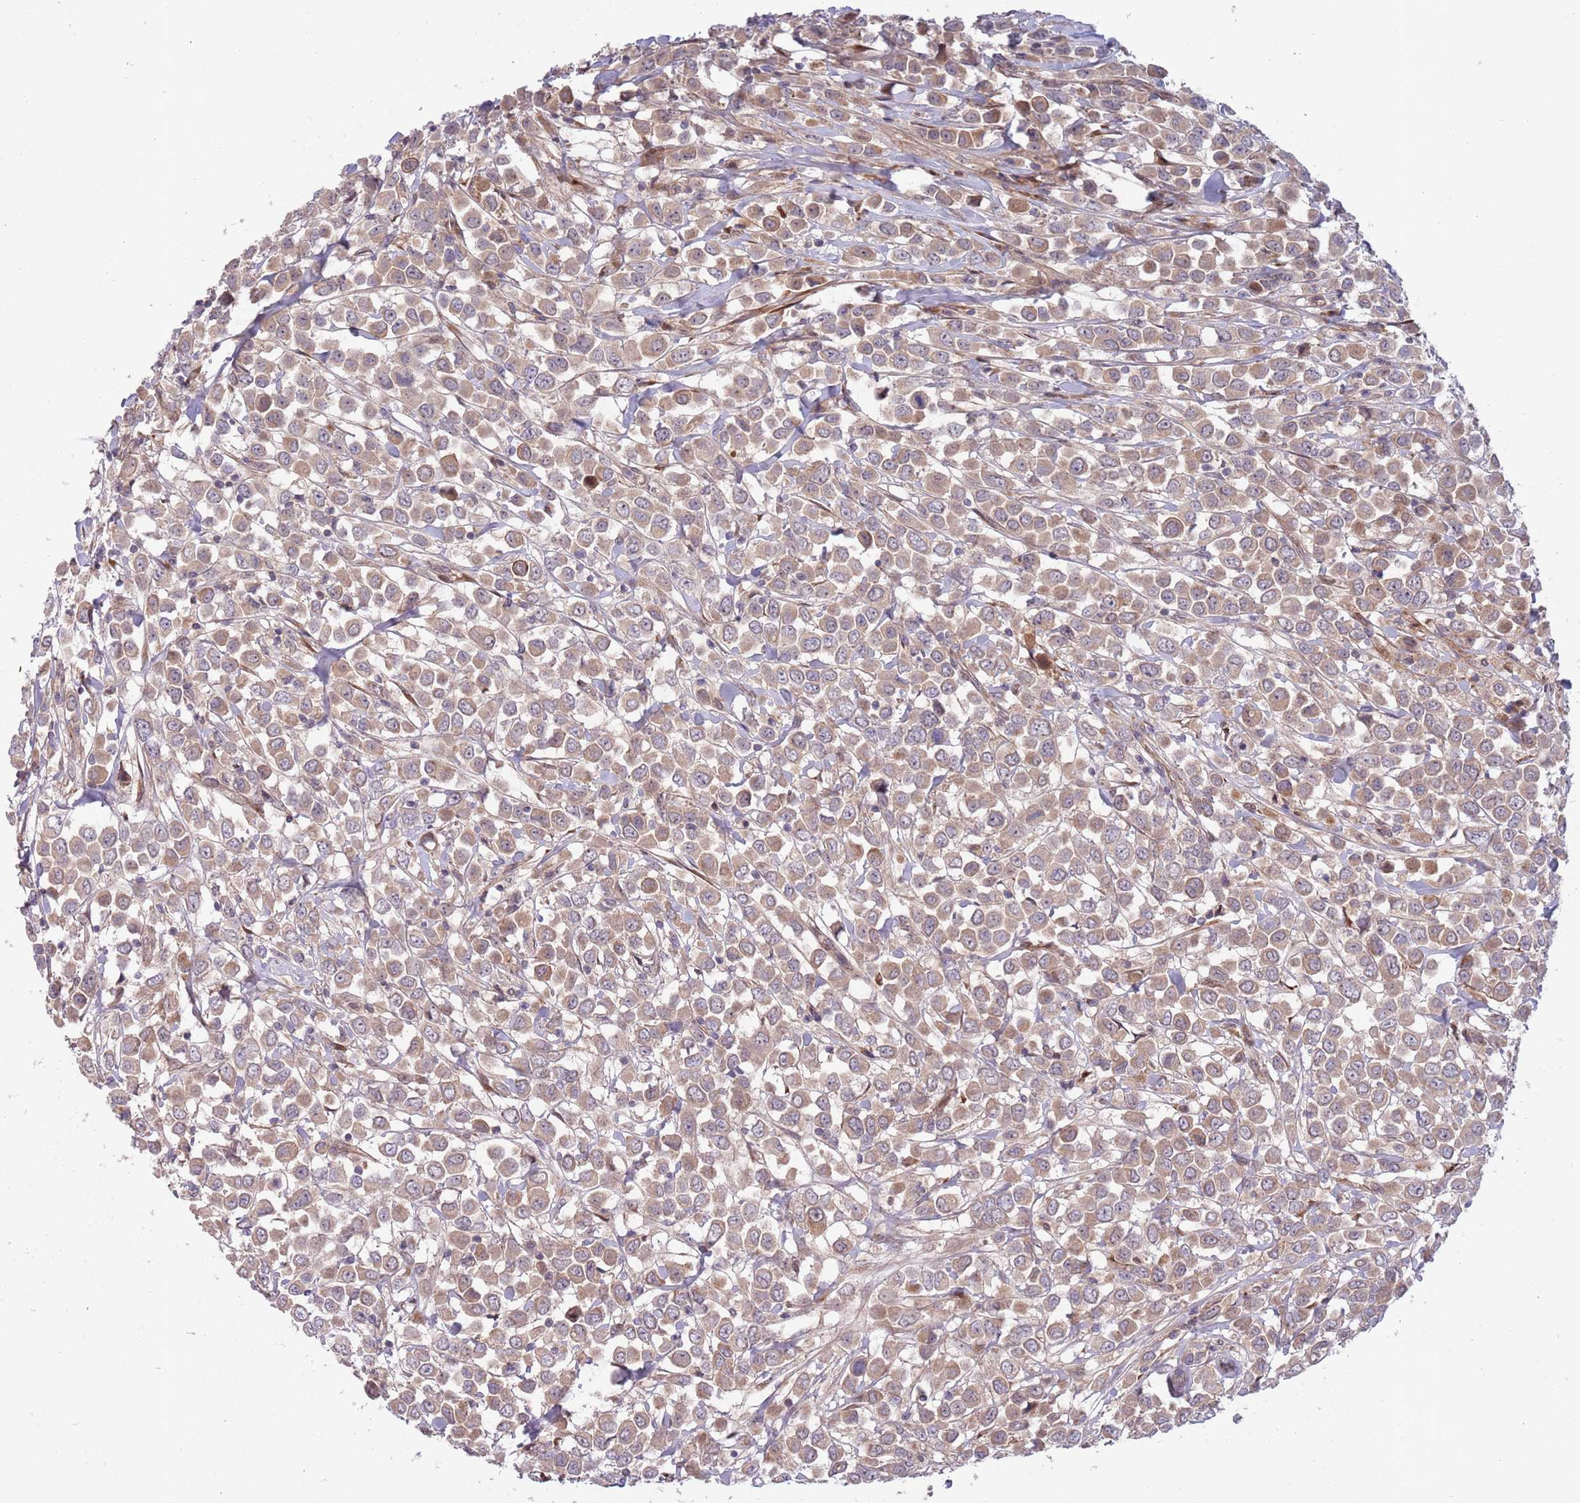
{"staining": {"intensity": "moderate", "quantity": ">75%", "location": "cytoplasmic/membranous"}, "tissue": "breast cancer", "cell_type": "Tumor cells", "image_type": "cancer", "snomed": [{"axis": "morphology", "description": "Duct carcinoma"}, {"axis": "topography", "description": "Breast"}], "caption": "Protein staining shows moderate cytoplasmic/membranous positivity in approximately >75% of tumor cells in breast cancer (invasive ductal carcinoma).", "gene": "NT5DC4", "patient": {"sex": "female", "age": 61}}